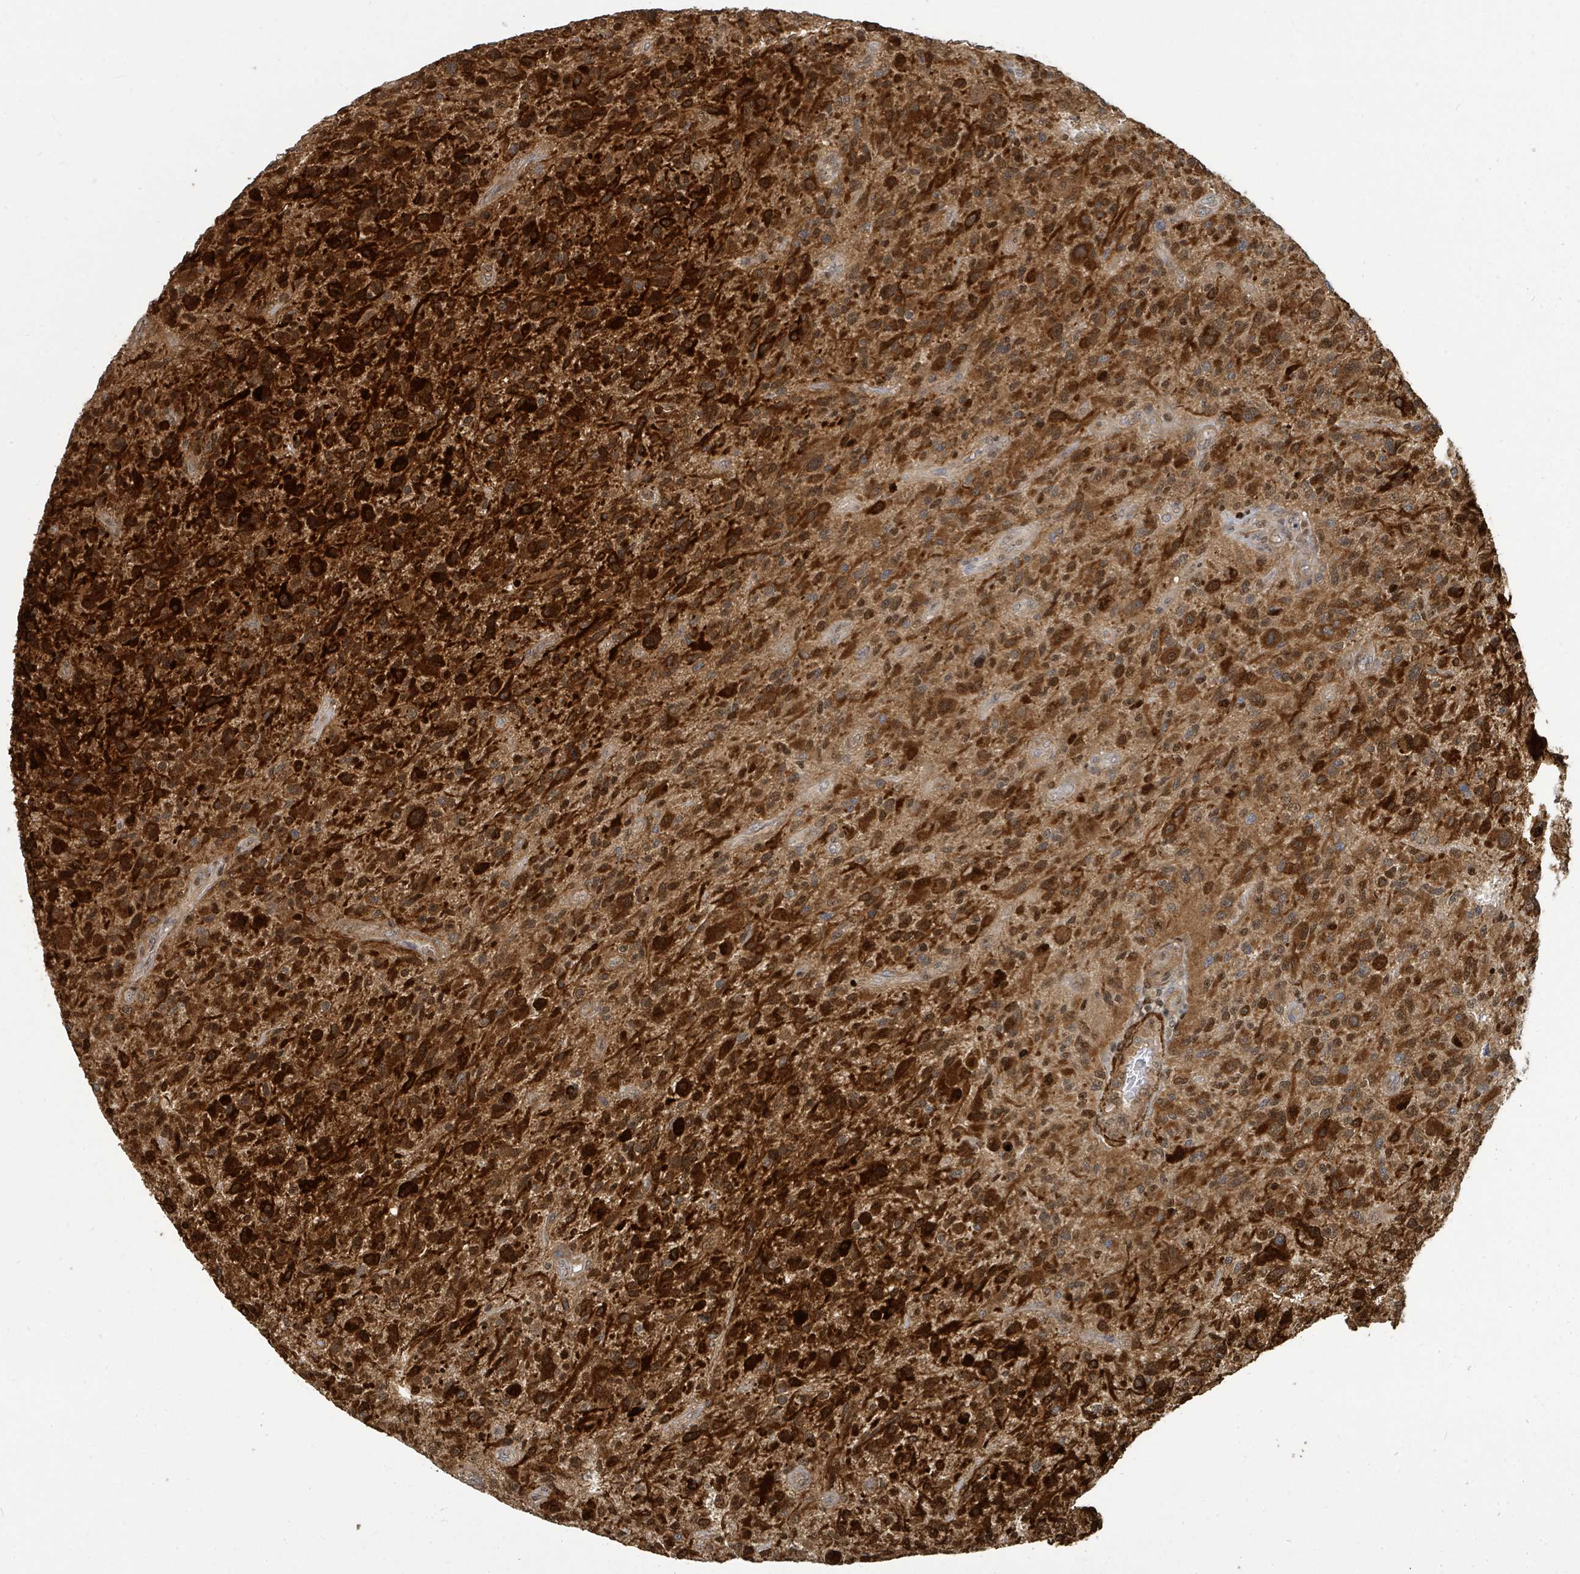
{"staining": {"intensity": "strong", "quantity": ">75%", "location": "cytoplasmic/membranous"}, "tissue": "glioma", "cell_type": "Tumor cells", "image_type": "cancer", "snomed": [{"axis": "morphology", "description": "Glioma, malignant, High grade"}, {"axis": "topography", "description": "Brain"}], "caption": "Human malignant glioma (high-grade) stained with a brown dye displays strong cytoplasmic/membranous positive positivity in approximately >75% of tumor cells.", "gene": "TRDMT1", "patient": {"sex": "male", "age": 47}}